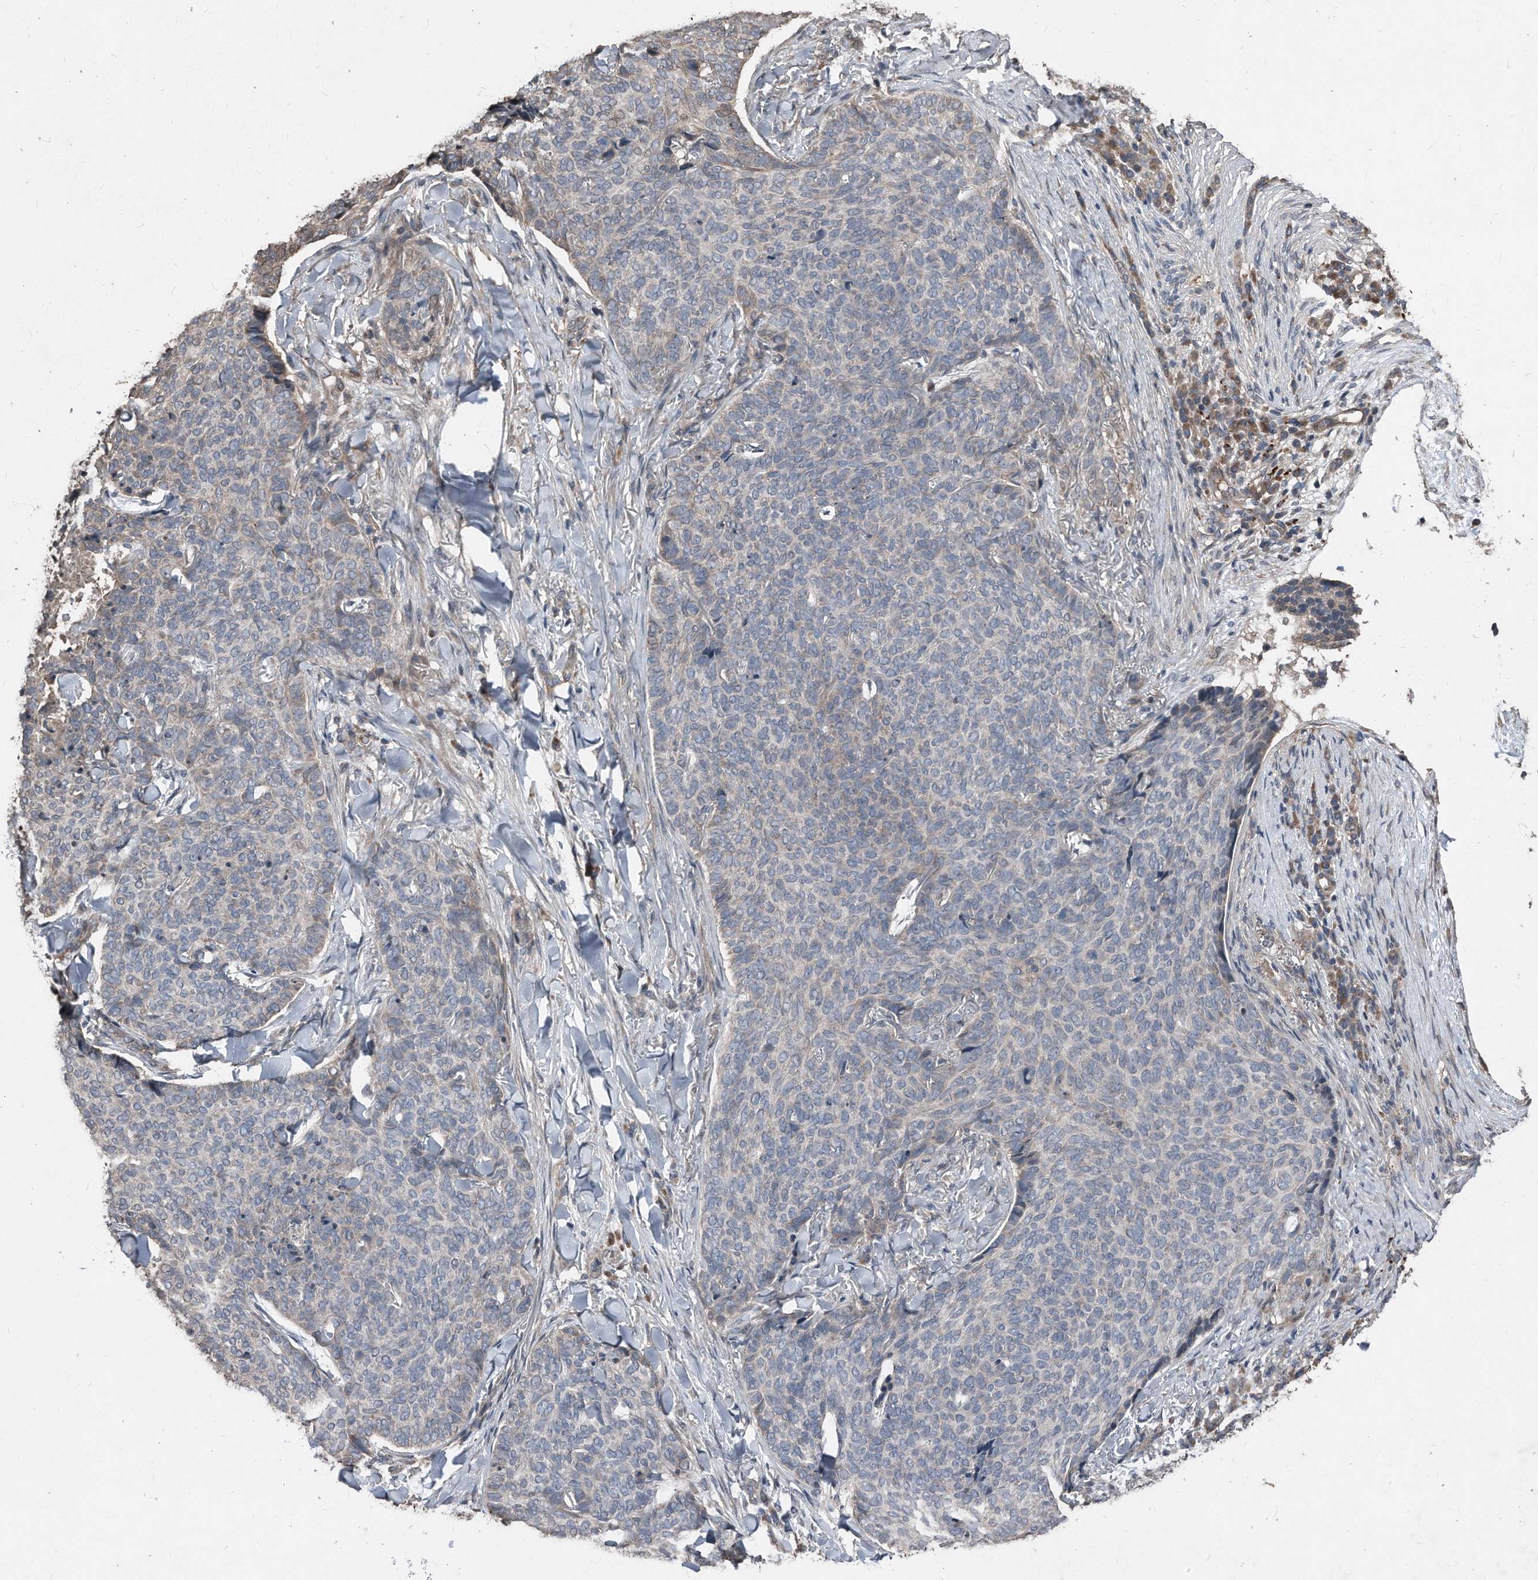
{"staining": {"intensity": "weak", "quantity": "<25%", "location": "cytoplasmic/membranous"}, "tissue": "skin cancer", "cell_type": "Tumor cells", "image_type": "cancer", "snomed": [{"axis": "morphology", "description": "Normal tissue, NOS"}, {"axis": "morphology", "description": "Basal cell carcinoma"}, {"axis": "topography", "description": "Skin"}], "caption": "This is an IHC image of basal cell carcinoma (skin). There is no expression in tumor cells.", "gene": "ANKRD10", "patient": {"sex": "male", "age": 50}}